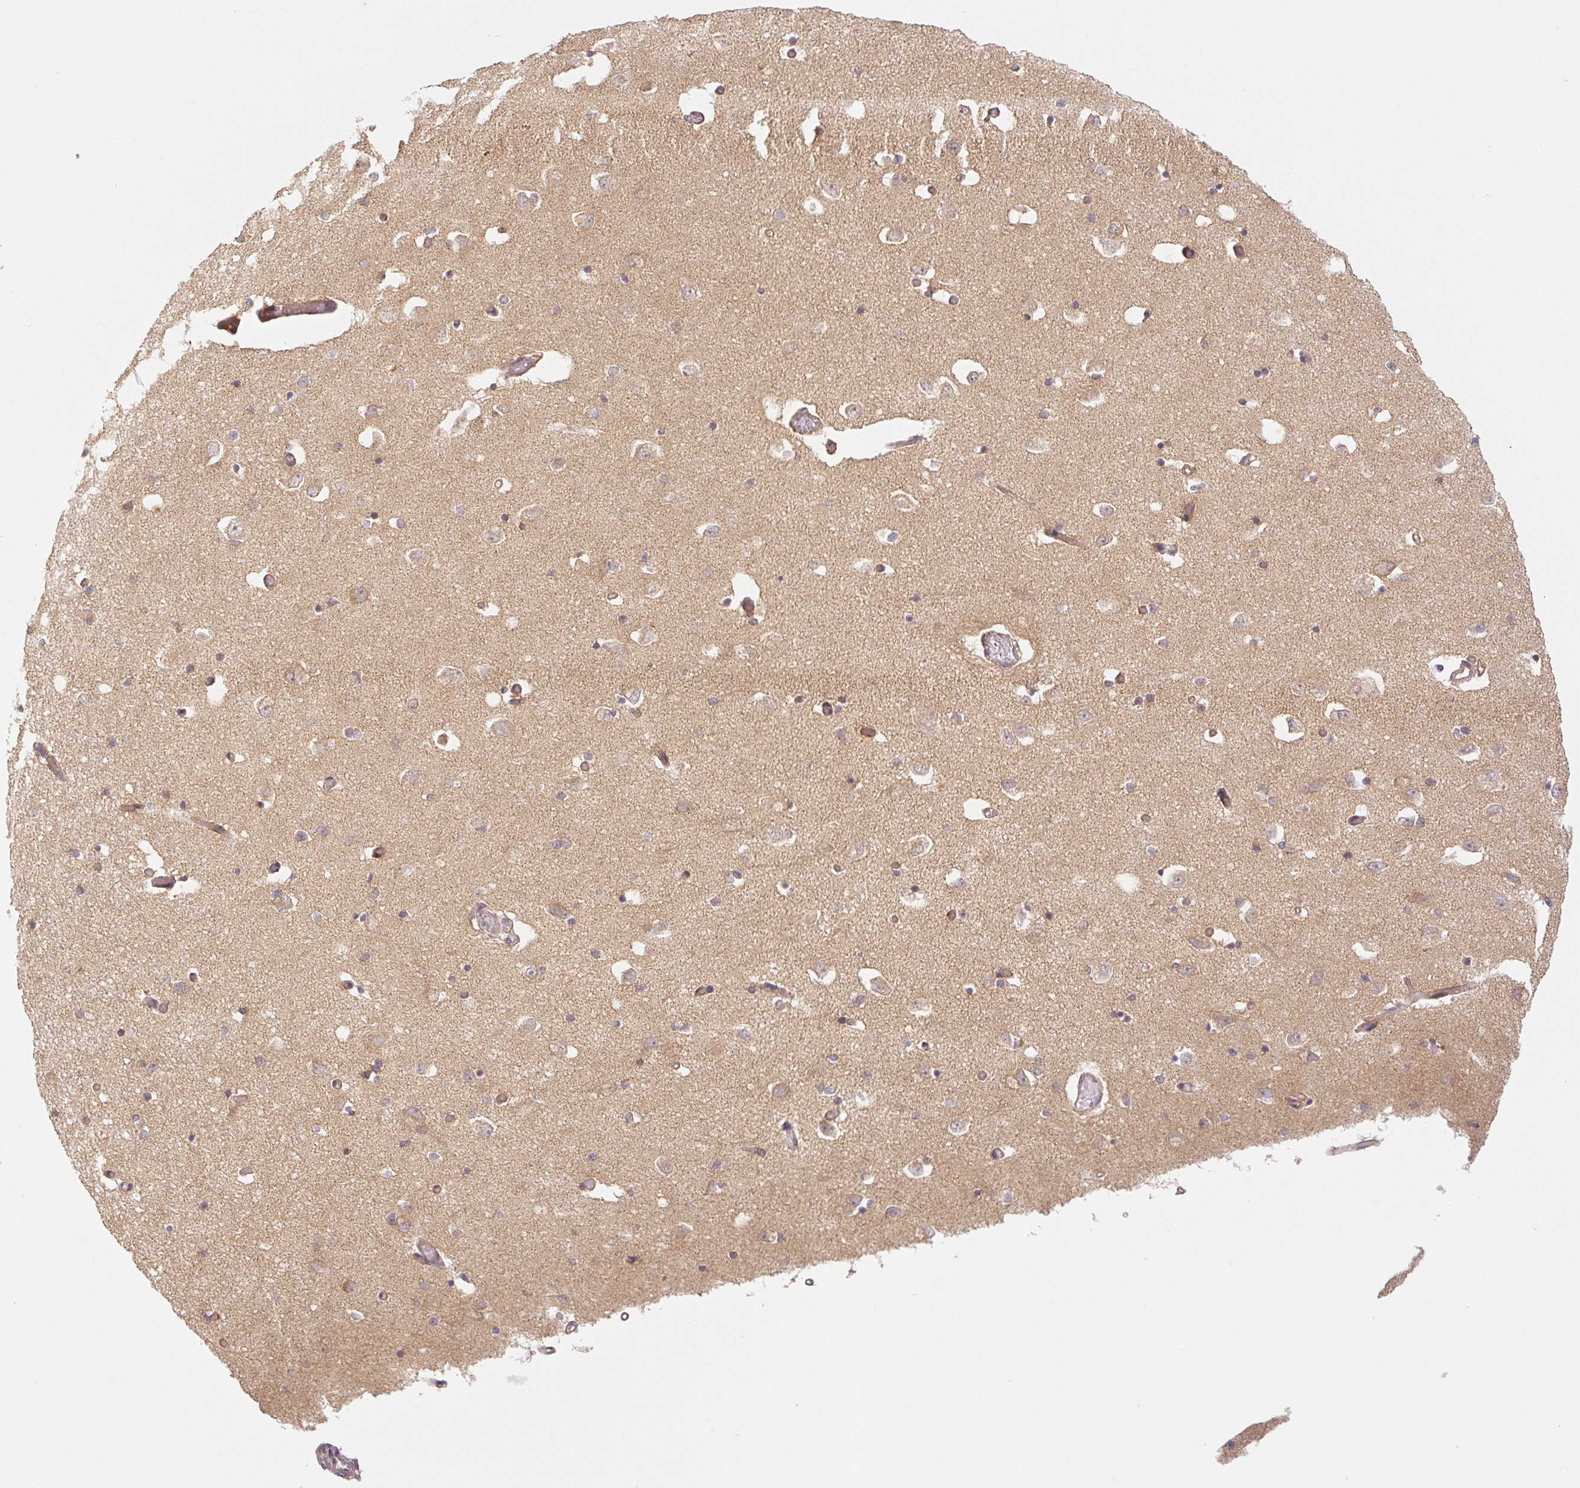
{"staining": {"intensity": "weak", "quantity": "<25%", "location": "cytoplasmic/membranous"}, "tissue": "caudate", "cell_type": "Glial cells", "image_type": "normal", "snomed": [{"axis": "morphology", "description": "Normal tissue, NOS"}, {"axis": "topography", "description": "Lateral ventricle wall"}, {"axis": "topography", "description": "Hippocampus"}], "caption": "The histopathology image reveals no significant positivity in glial cells of caudate.", "gene": "MTHFD1L", "patient": {"sex": "female", "age": 63}}